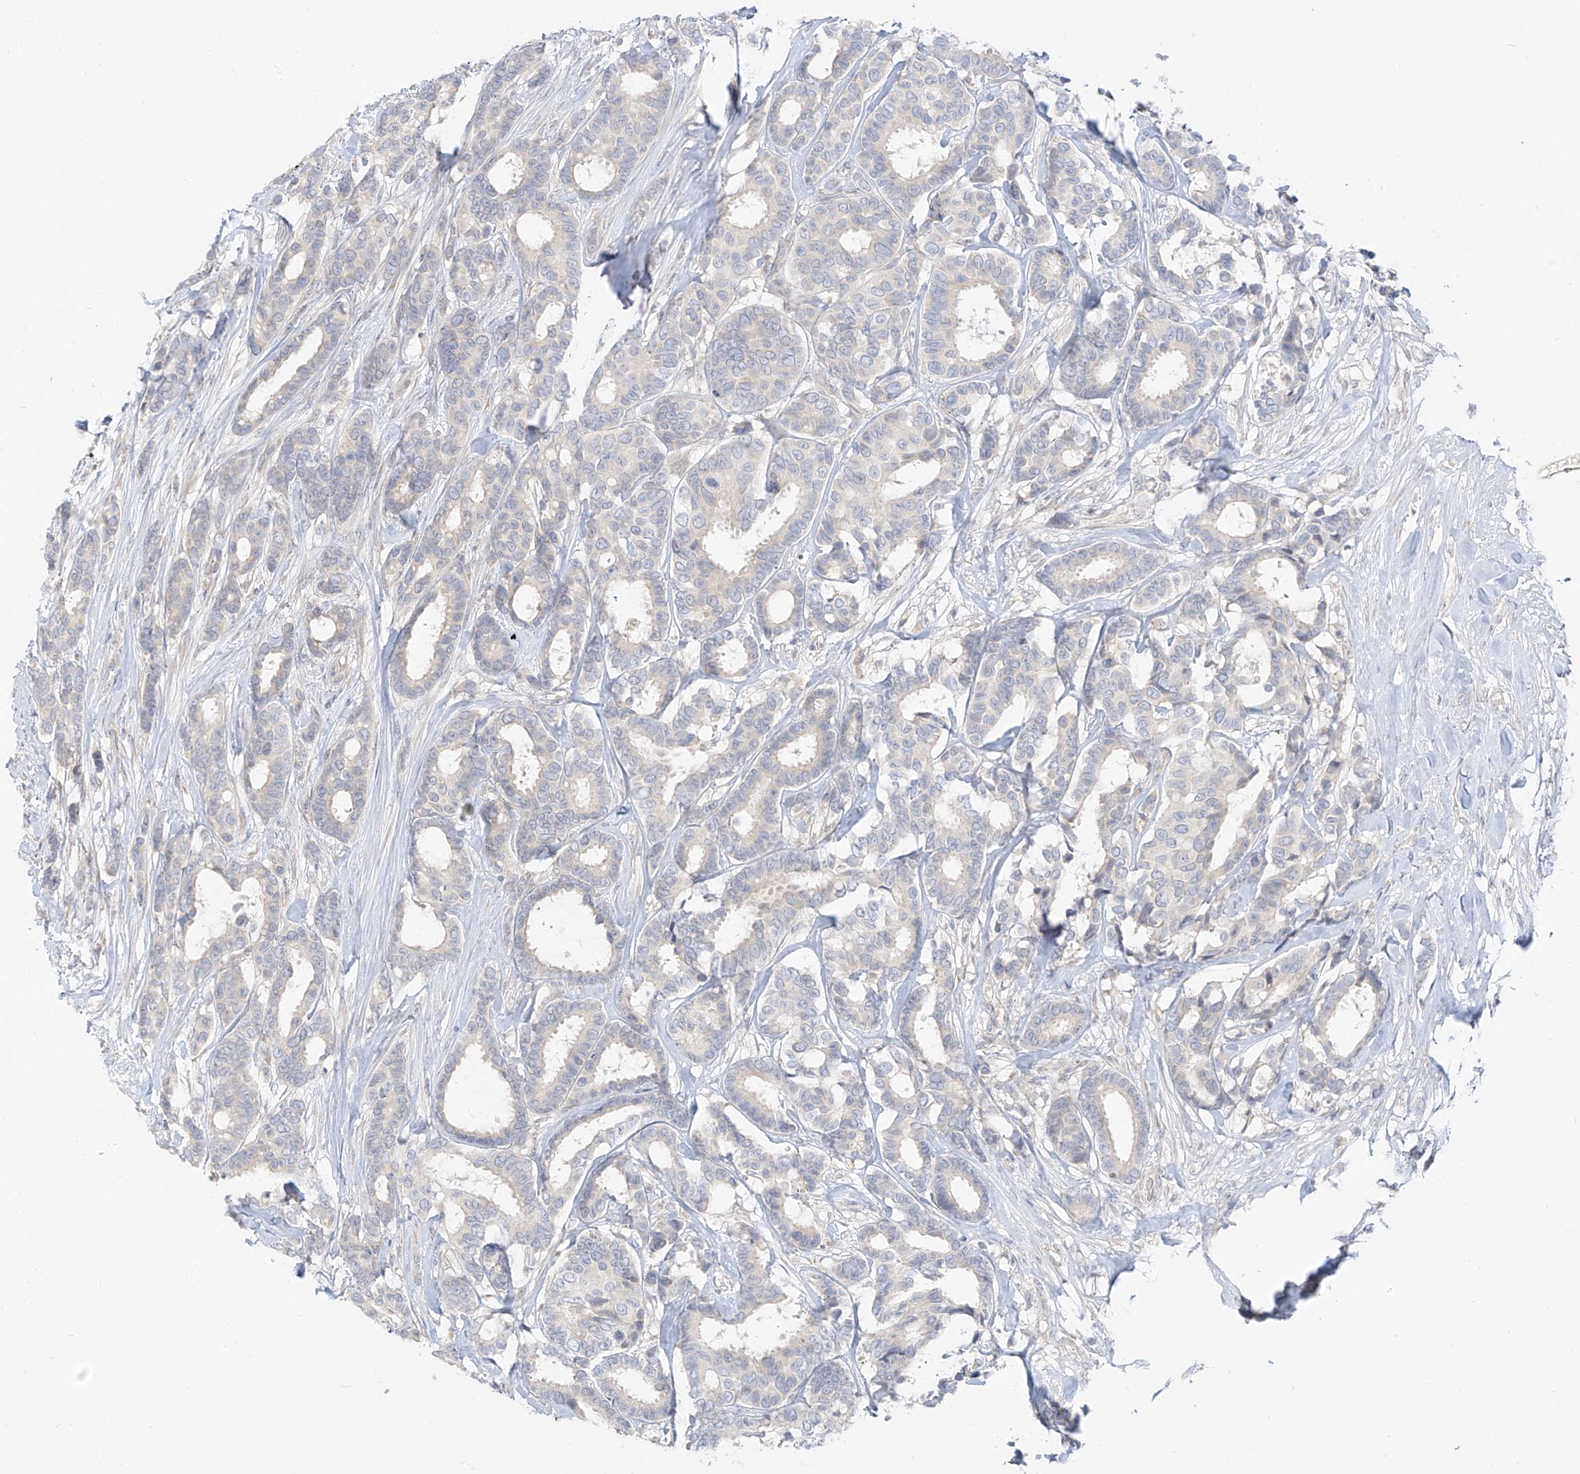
{"staining": {"intensity": "negative", "quantity": "none", "location": "none"}, "tissue": "breast cancer", "cell_type": "Tumor cells", "image_type": "cancer", "snomed": [{"axis": "morphology", "description": "Duct carcinoma"}, {"axis": "topography", "description": "Breast"}], "caption": "Tumor cells are negative for protein expression in human breast cancer (intraductal carcinoma). (DAB IHC visualized using brightfield microscopy, high magnification).", "gene": "C2orf42", "patient": {"sex": "female", "age": 87}}